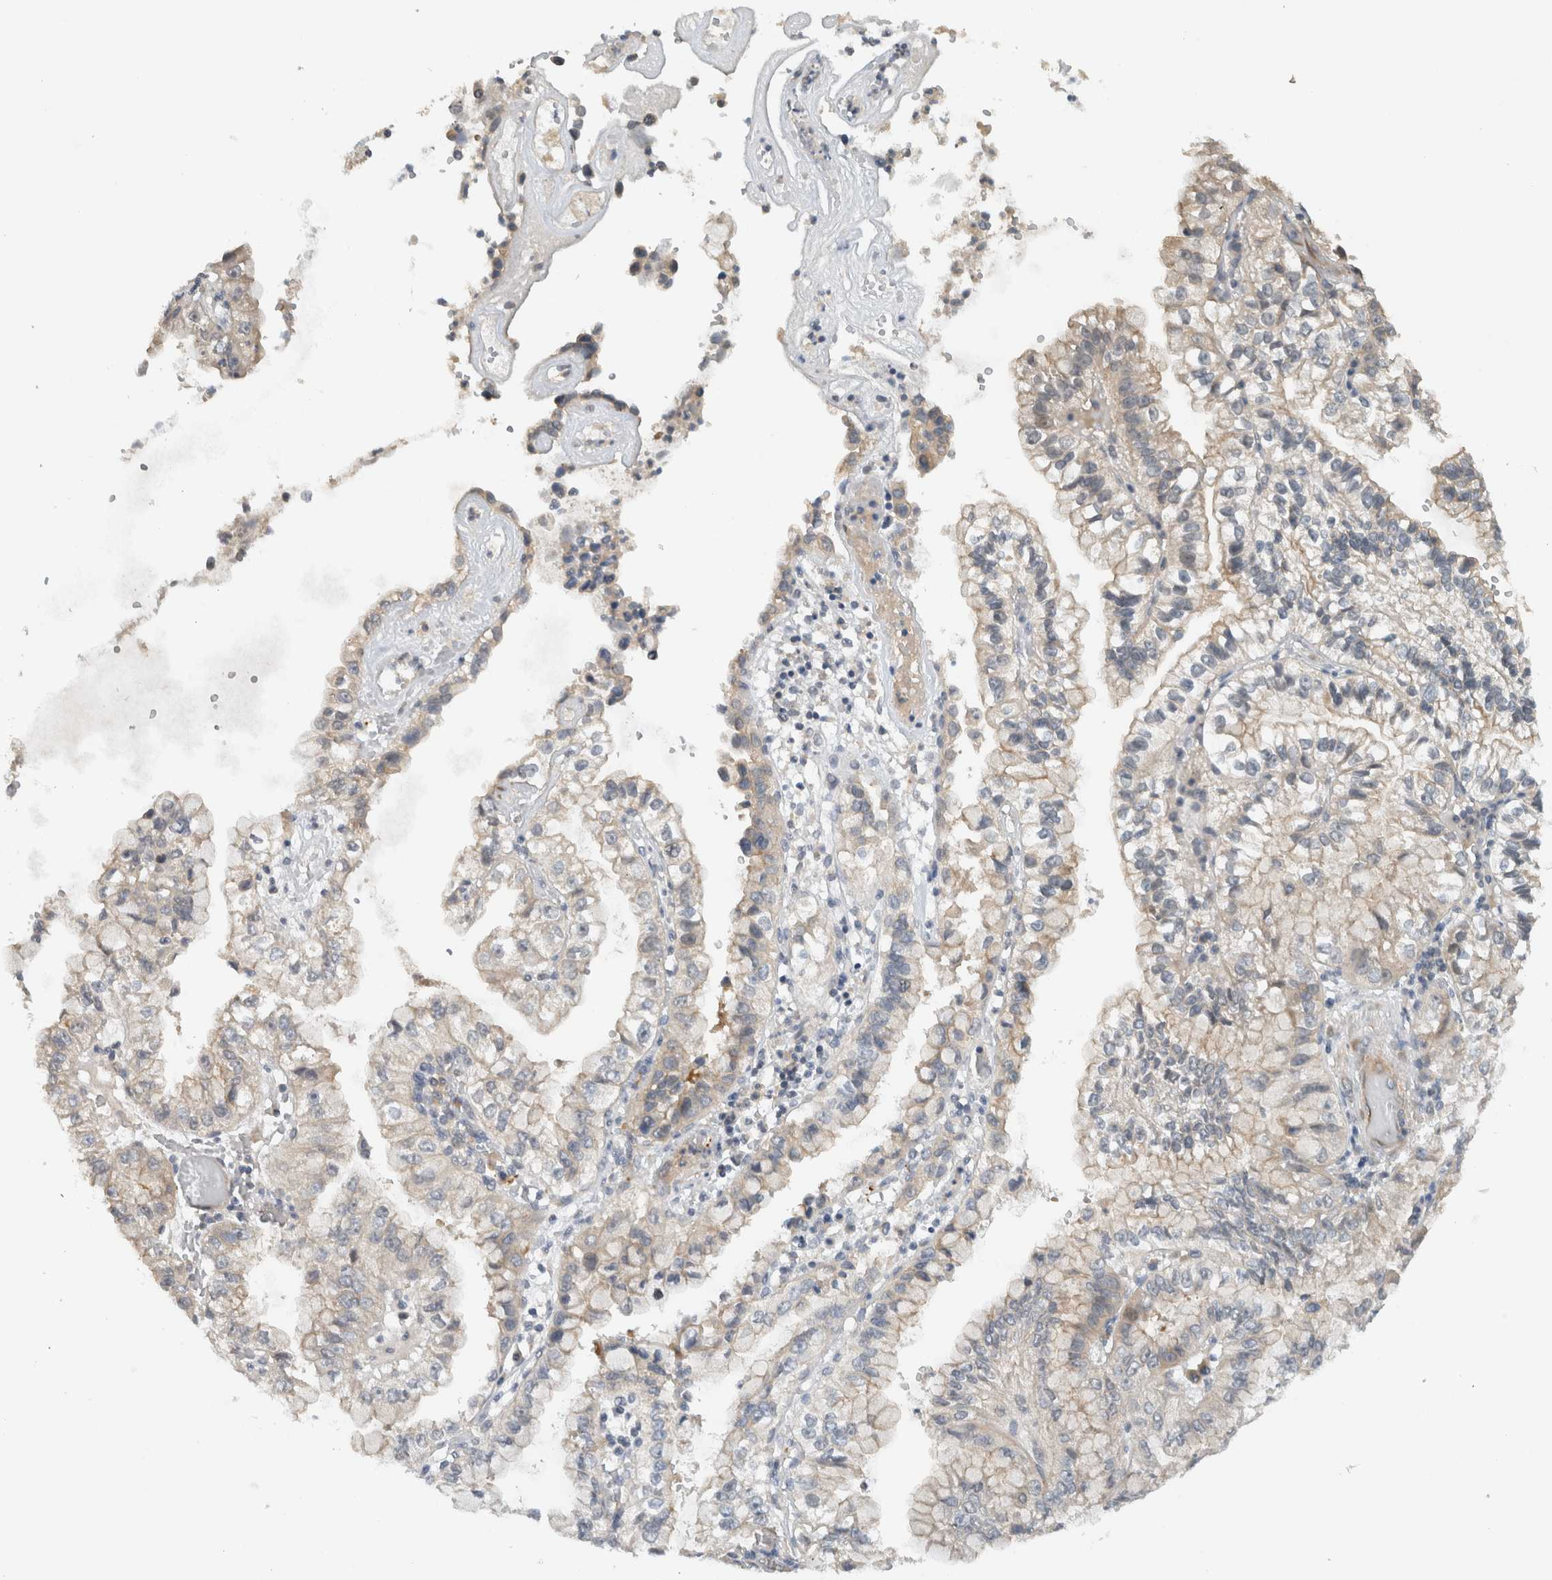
{"staining": {"intensity": "weak", "quantity": "25%-75%", "location": "cytoplasmic/membranous"}, "tissue": "liver cancer", "cell_type": "Tumor cells", "image_type": "cancer", "snomed": [{"axis": "morphology", "description": "Cholangiocarcinoma"}, {"axis": "topography", "description": "Liver"}], "caption": "A brown stain shows weak cytoplasmic/membranous staining of a protein in liver cancer tumor cells.", "gene": "ERCC6L2", "patient": {"sex": "female", "age": 79}}